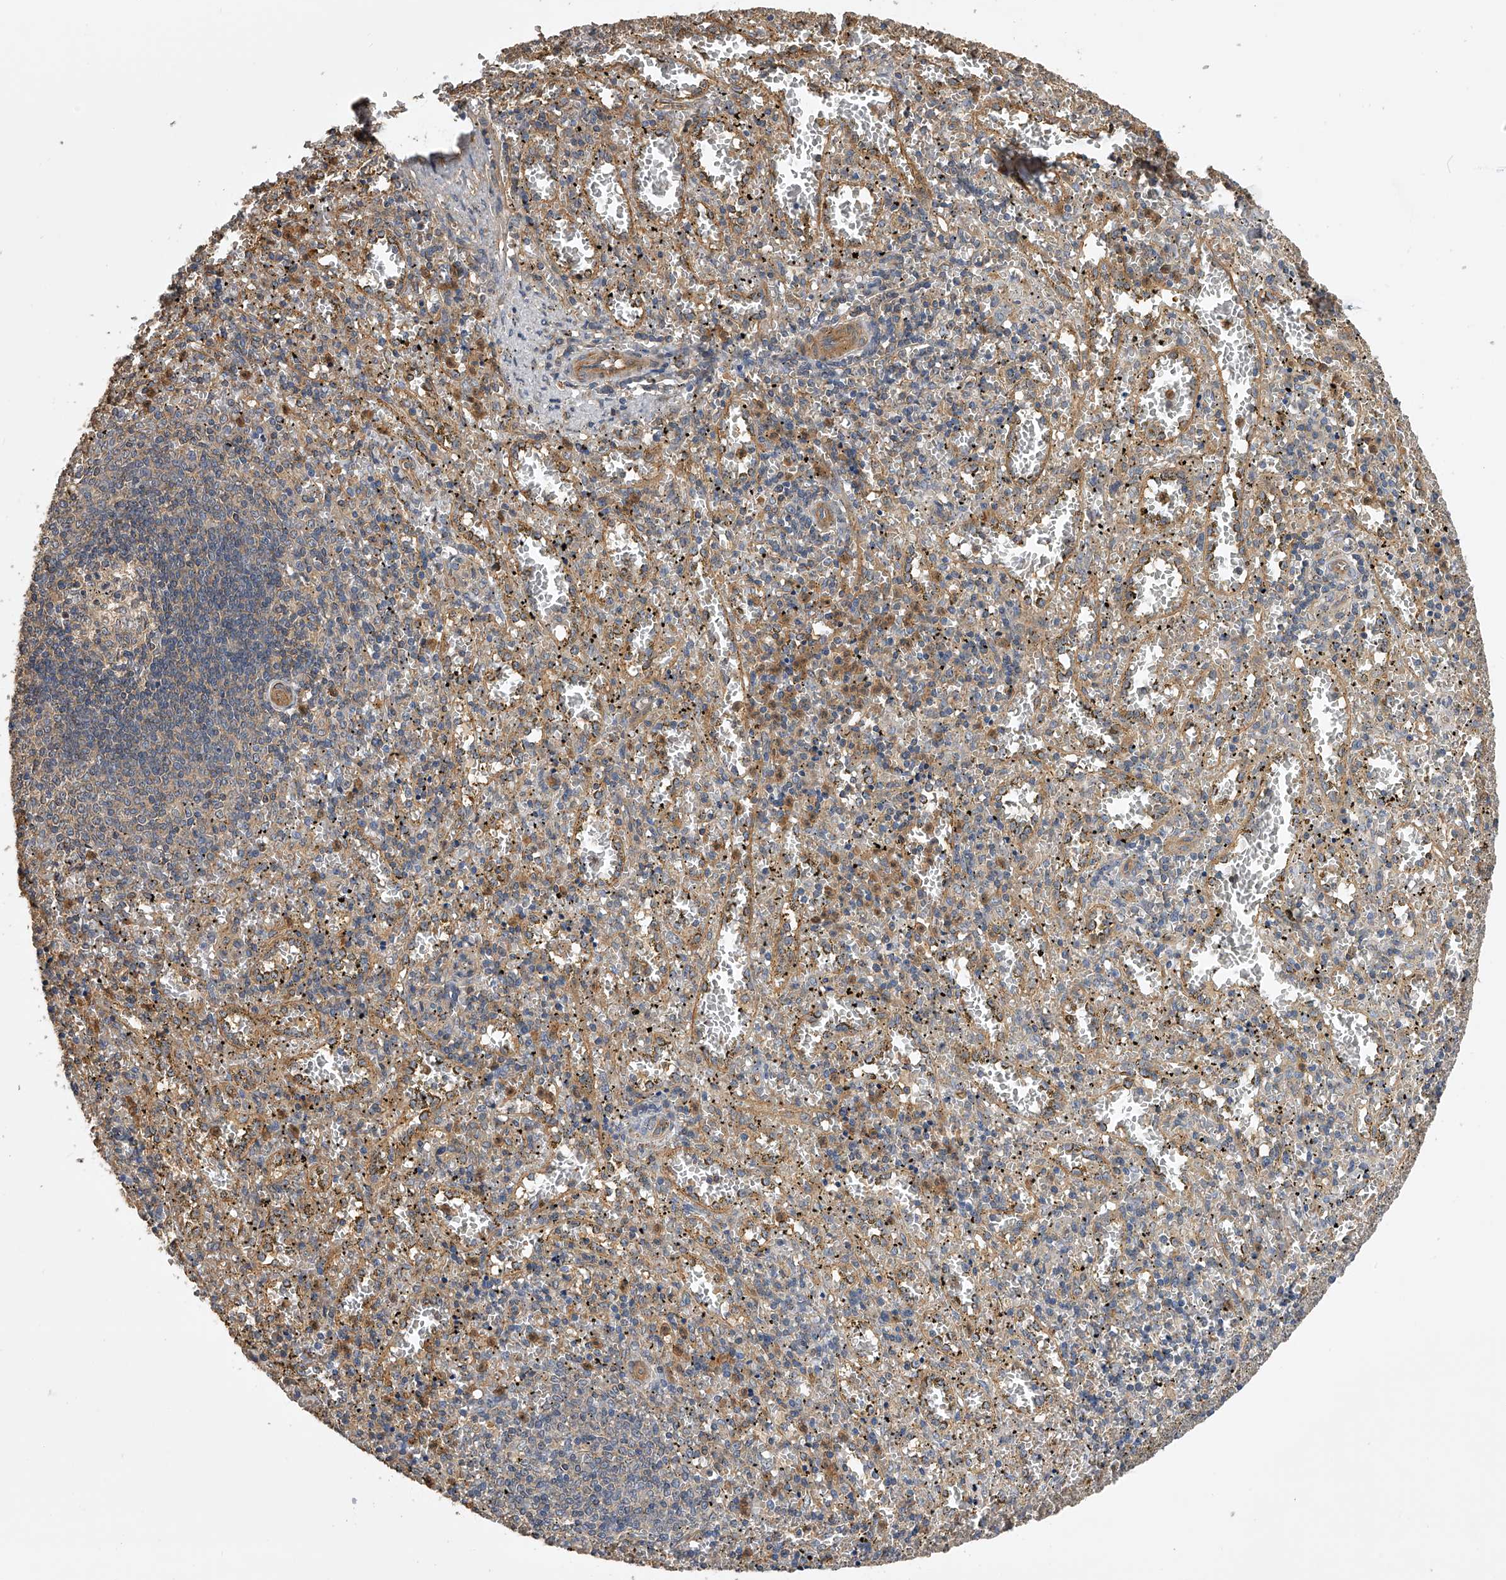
{"staining": {"intensity": "negative", "quantity": "none", "location": "none"}, "tissue": "spleen", "cell_type": "Cells in red pulp", "image_type": "normal", "snomed": [{"axis": "morphology", "description": "Normal tissue, NOS"}, {"axis": "topography", "description": "Spleen"}], "caption": "Normal spleen was stained to show a protein in brown. There is no significant positivity in cells in red pulp. The staining is performed using DAB (3,3'-diaminobenzidine) brown chromogen with nuclei counter-stained in using hematoxylin.", "gene": "PTPRA", "patient": {"sex": "male", "age": 11}}